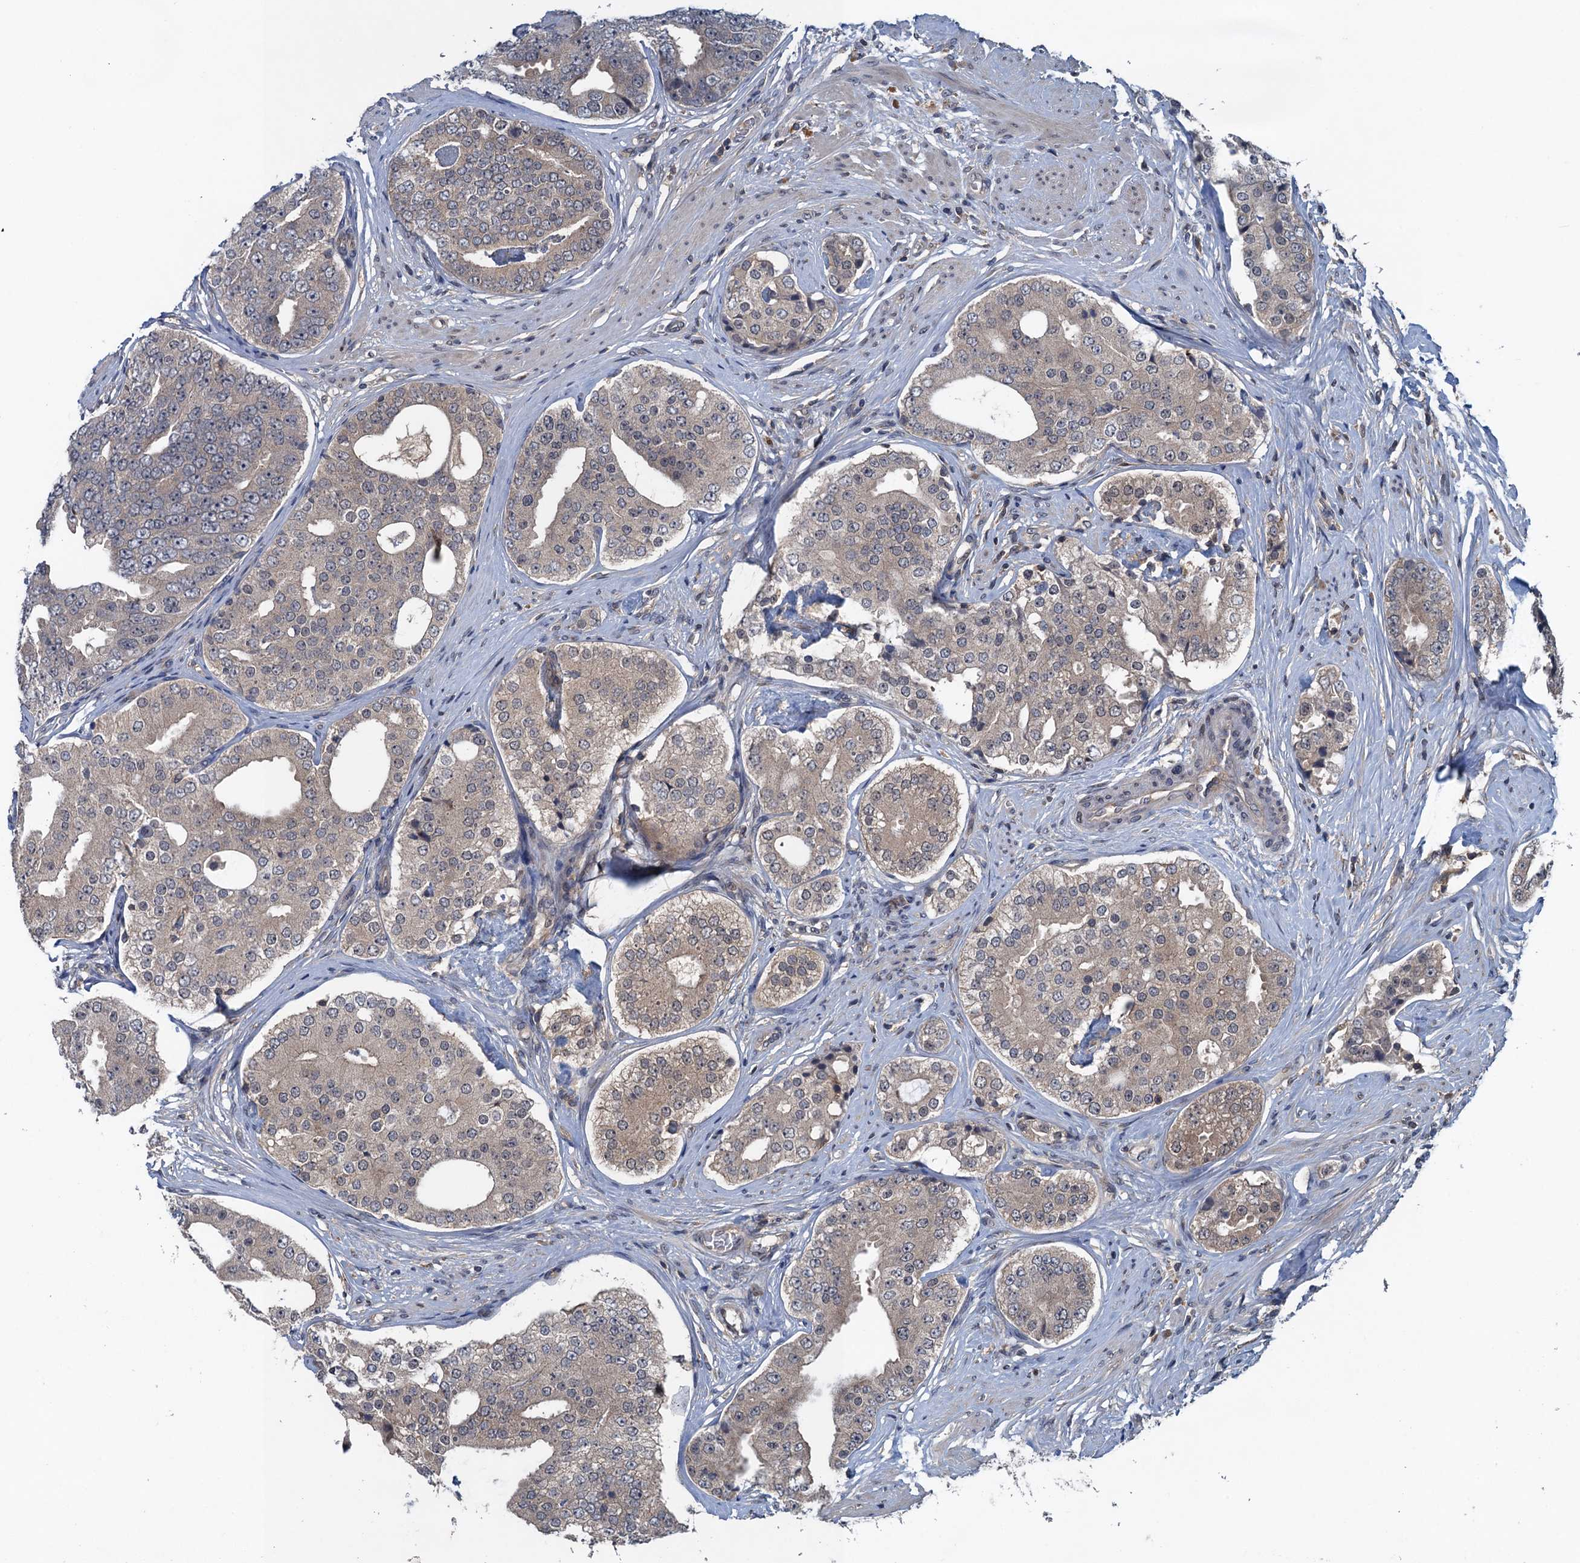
{"staining": {"intensity": "weak", "quantity": "<25%", "location": "cytoplasmic/membranous"}, "tissue": "prostate cancer", "cell_type": "Tumor cells", "image_type": "cancer", "snomed": [{"axis": "morphology", "description": "Adenocarcinoma, High grade"}, {"axis": "topography", "description": "Prostate"}], "caption": "Human high-grade adenocarcinoma (prostate) stained for a protein using immunohistochemistry exhibits no positivity in tumor cells.", "gene": "RNF165", "patient": {"sex": "male", "age": 56}}